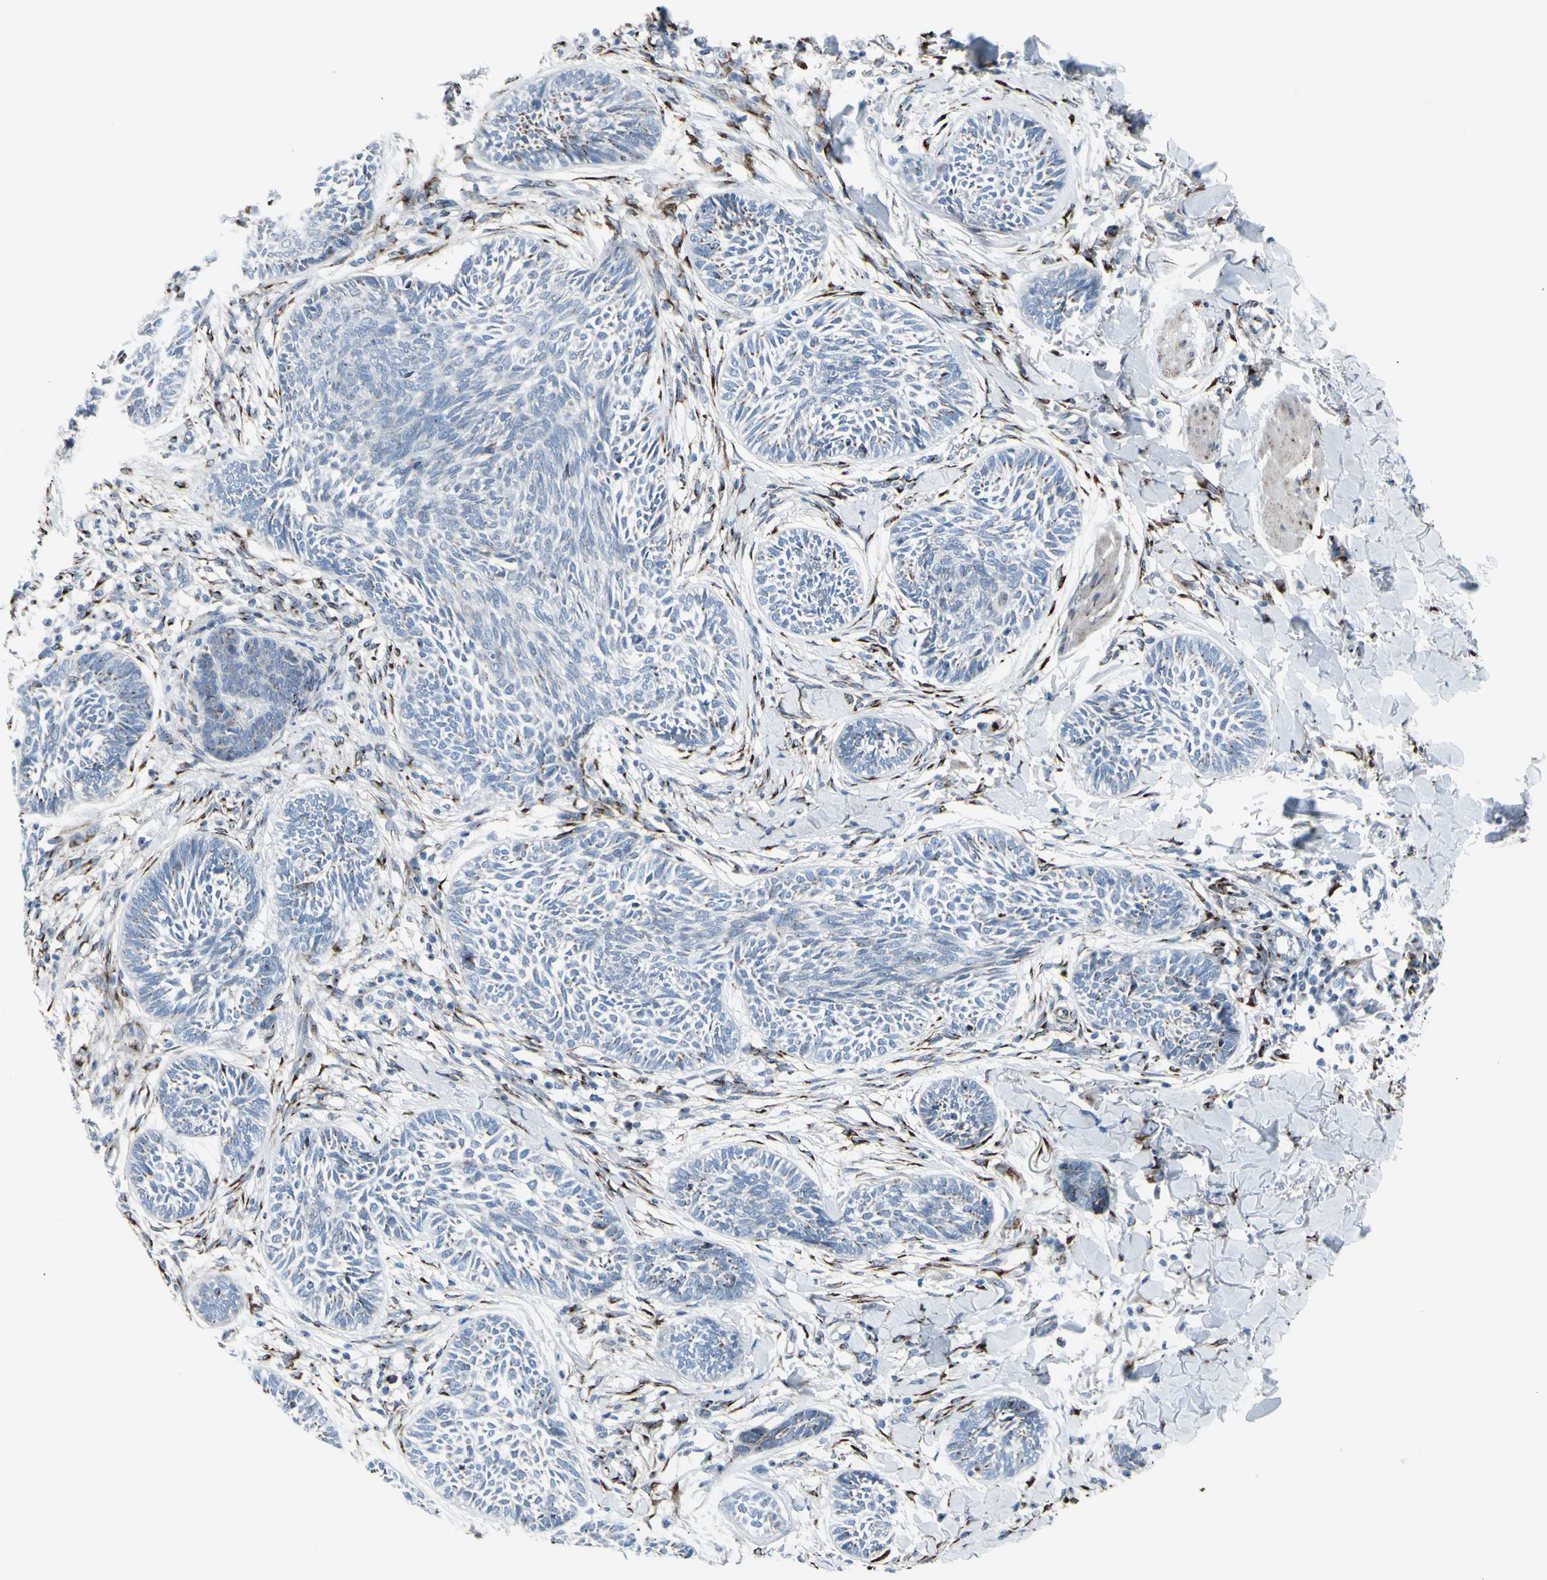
{"staining": {"intensity": "moderate", "quantity": "<25%", "location": "cytoplasmic/membranous"}, "tissue": "skin cancer", "cell_type": "Tumor cells", "image_type": "cancer", "snomed": [{"axis": "morphology", "description": "Papilloma, NOS"}, {"axis": "morphology", "description": "Basal cell carcinoma"}, {"axis": "topography", "description": "Skin"}], "caption": "A brown stain shows moderate cytoplasmic/membranous staining of a protein in human skin cancer (papilloma) tumor cells. Immunohistochemistry stains the protein of interest in brown and the nuclei are stained blue.", "gene": "GLG1", "patient": {"sex": "male", "age": 87}}